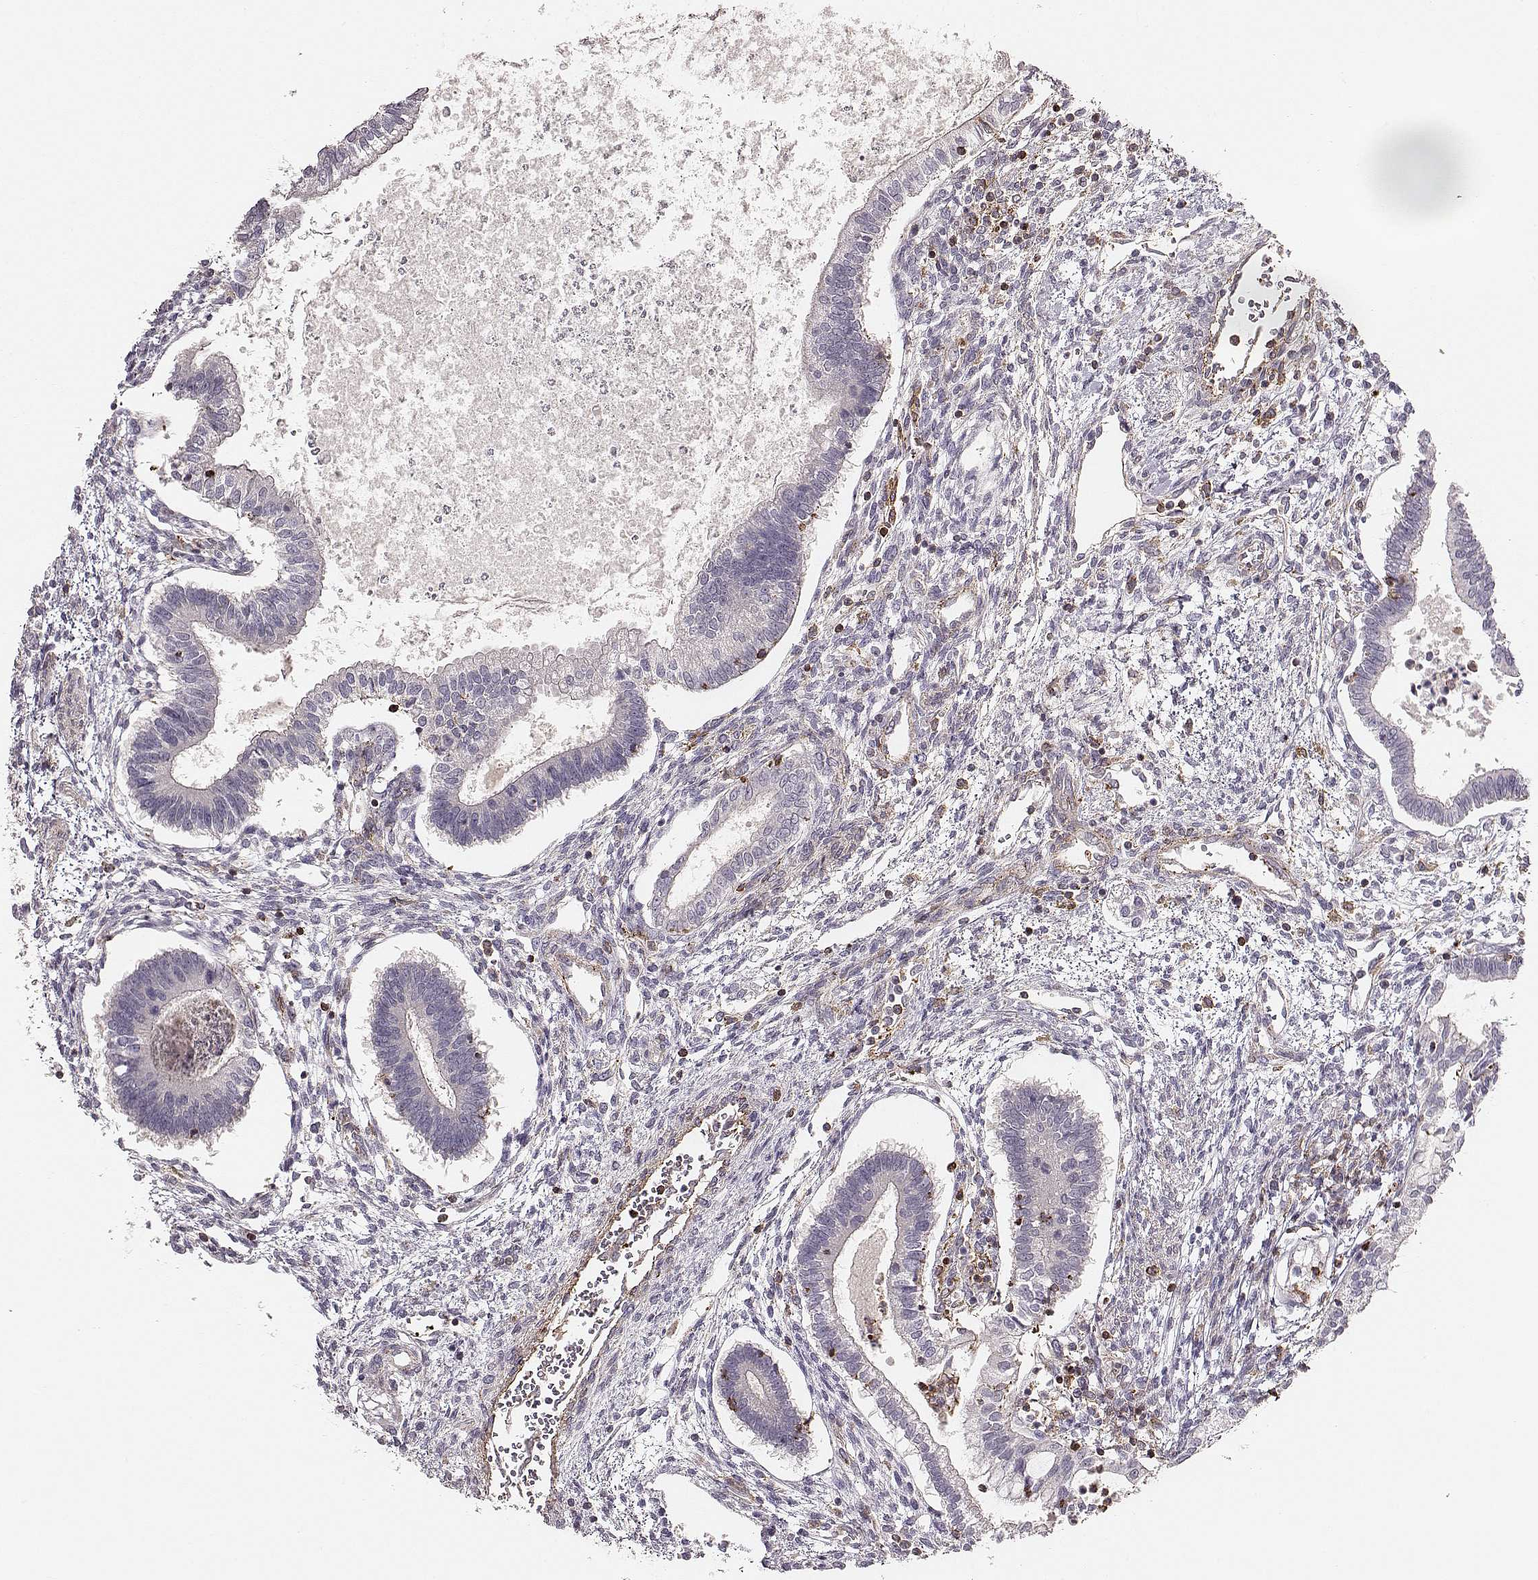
{"staining": {"intensity": "negative", "quantity": "none", "location": "none"}, "tissue": "testis cancer", "cell_type": "Tumor cells", "image_type": "cancer", "snomed": [{"axis": "morphology", "description": "Carcinoma, Embryonal, NOS"}, {"axis": "topography", "description": "Testis"}], "caption": "Histopathology image shows no significant protein positivity in tumor cells of testis embryonal carcinoma.", "gene": "ZYX", "patient": {"sex": "male", "age": 37}}